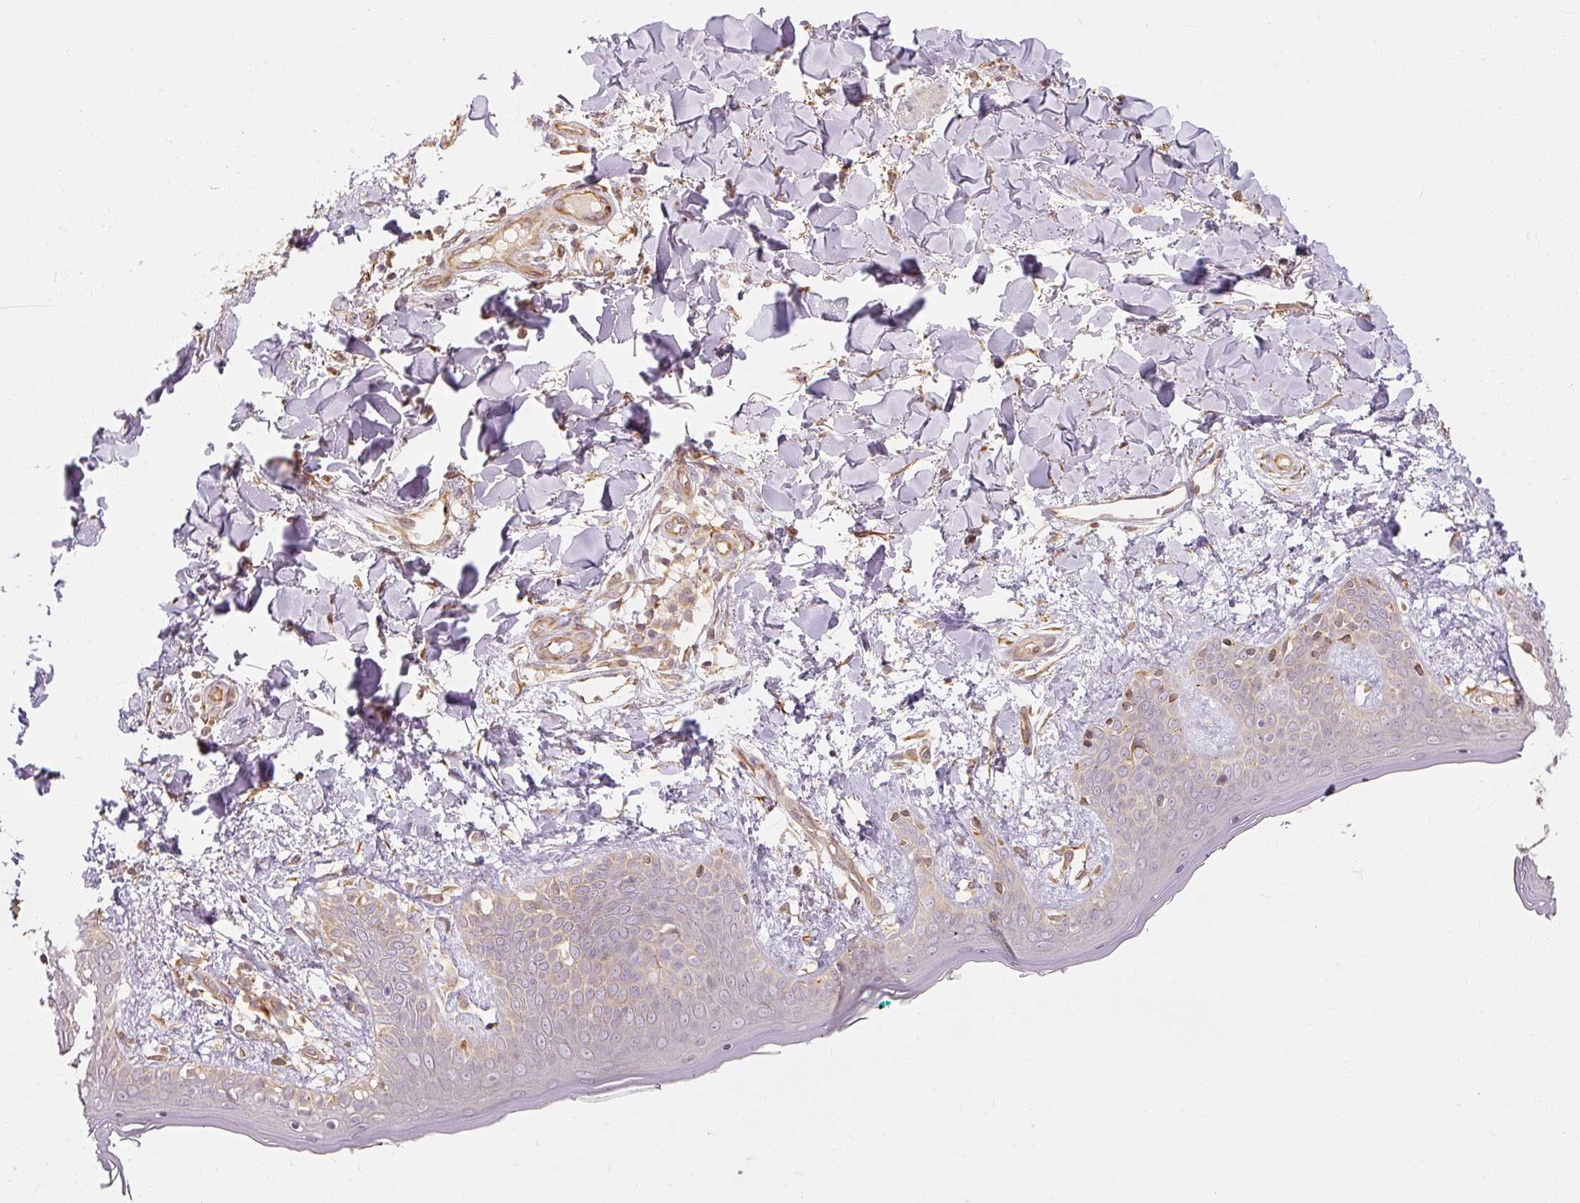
{"staining": {"intensity": "moderate", "quantity": ">75%", "location": "cytoplasmic/membranous"}, "tissue": "skin", "cell_type": "Fibroblasts", "image_type": "normal", "snomed": [{"axis": "morphology", "description": "Normal tissue, NOS"}, {"axis": "topography", "description": "Skin"}], "caption": "DAB immunohistochemical staining of unremarkable skin demonstrates moderate cytoplasmic/membranous protein staining in about >75% of fibroblasts.", "gene": "RB1CC1", "patient": {"sex": "female", "age": 34}}